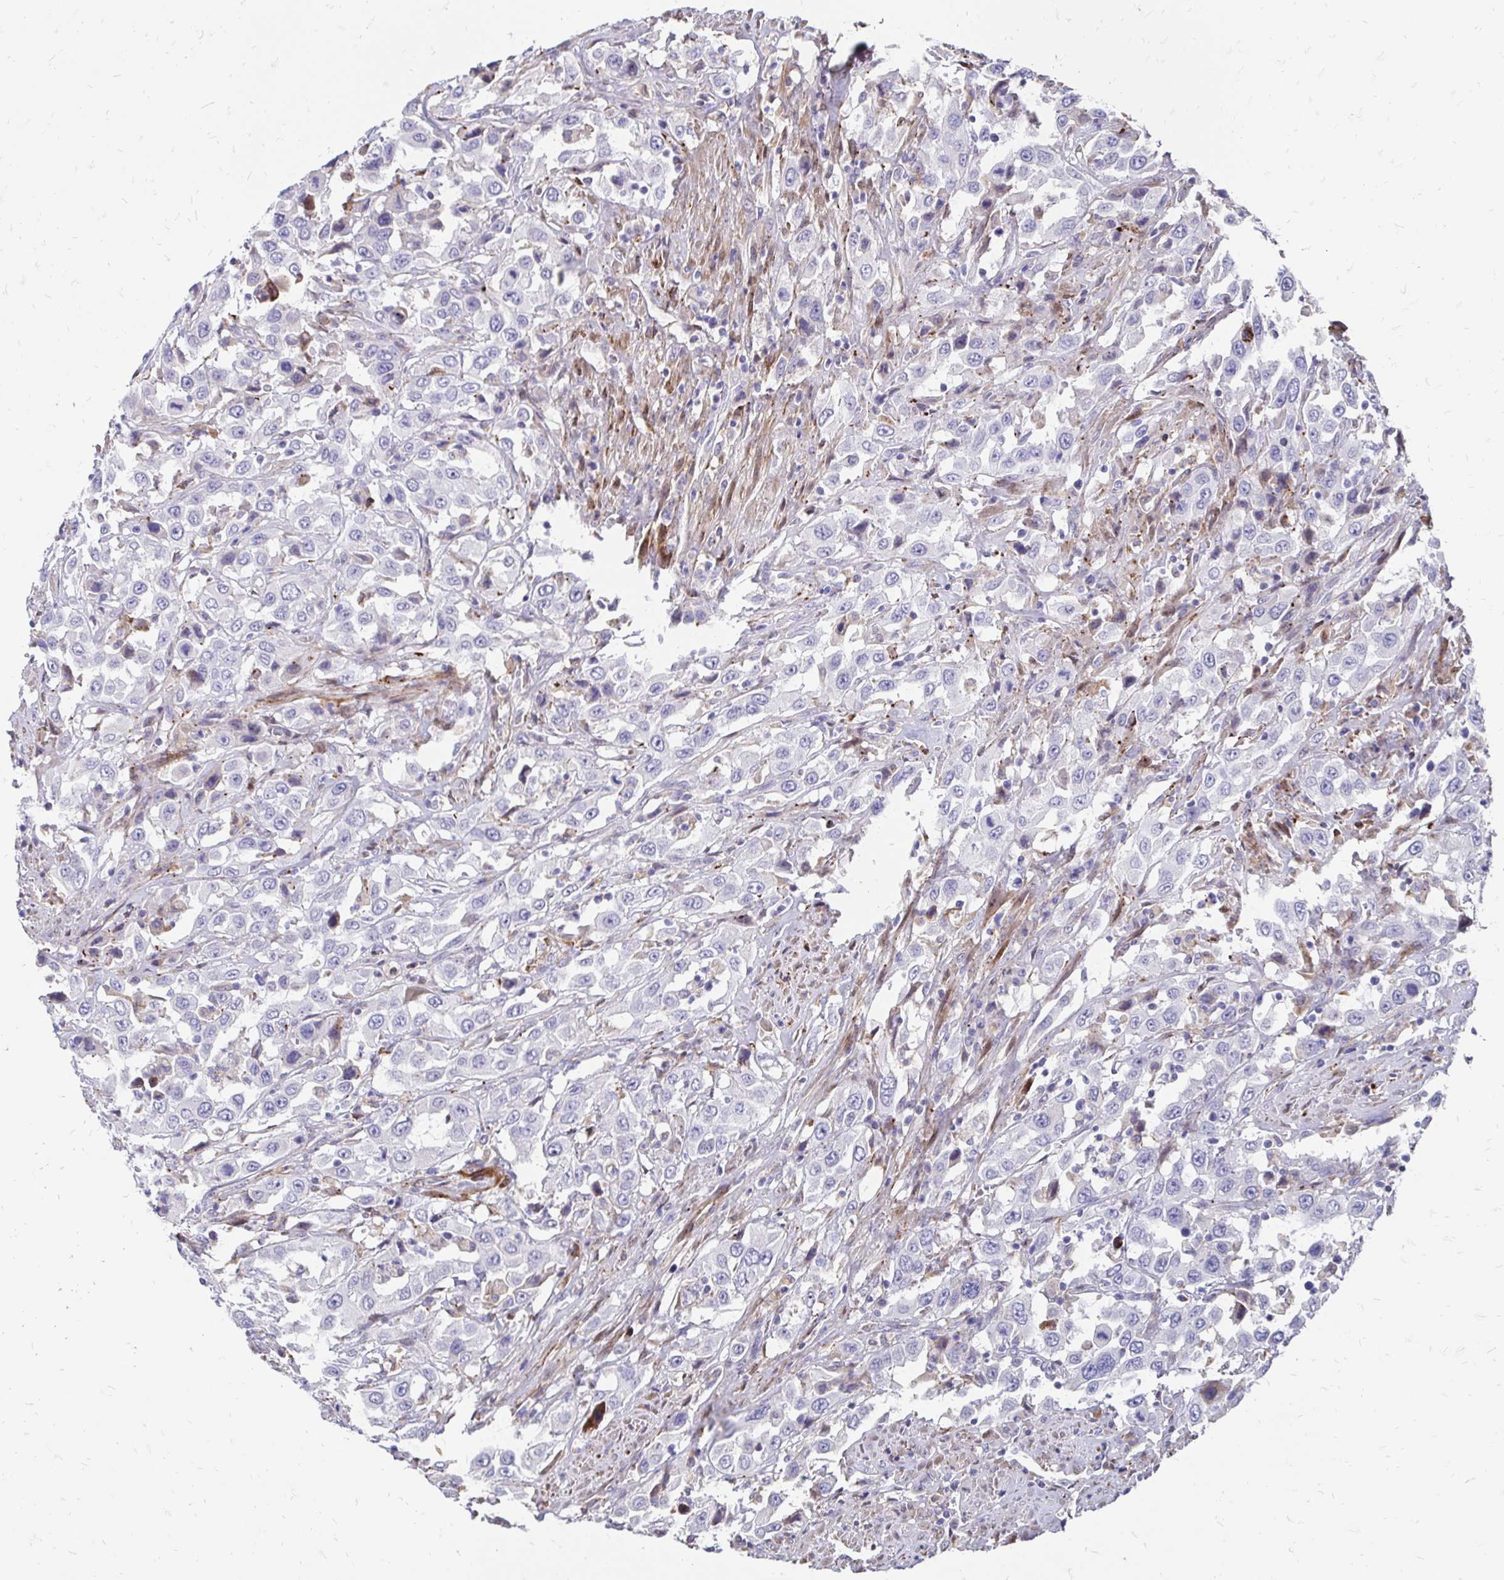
{"staining": {"intensity": "negative", "quantity": "none", "location": "none"}, "tissue": "urothelial cancer", "cell_type": "Tumor cells", "image_type": "cancer", "snomed": [{"axis": "morphology", "description": "Urothelial carcinoma, High grade"}, {"axis": "topography", "description": "Urinary bladder"}], "caption": "DAB (3,3'-diaminobenzidine) immunohistochemical staining of human urothelial cancer displays no significant expression in tumor cells.", "gene": "CDKL1", "patient": {"sex": "male", "age": 61}}